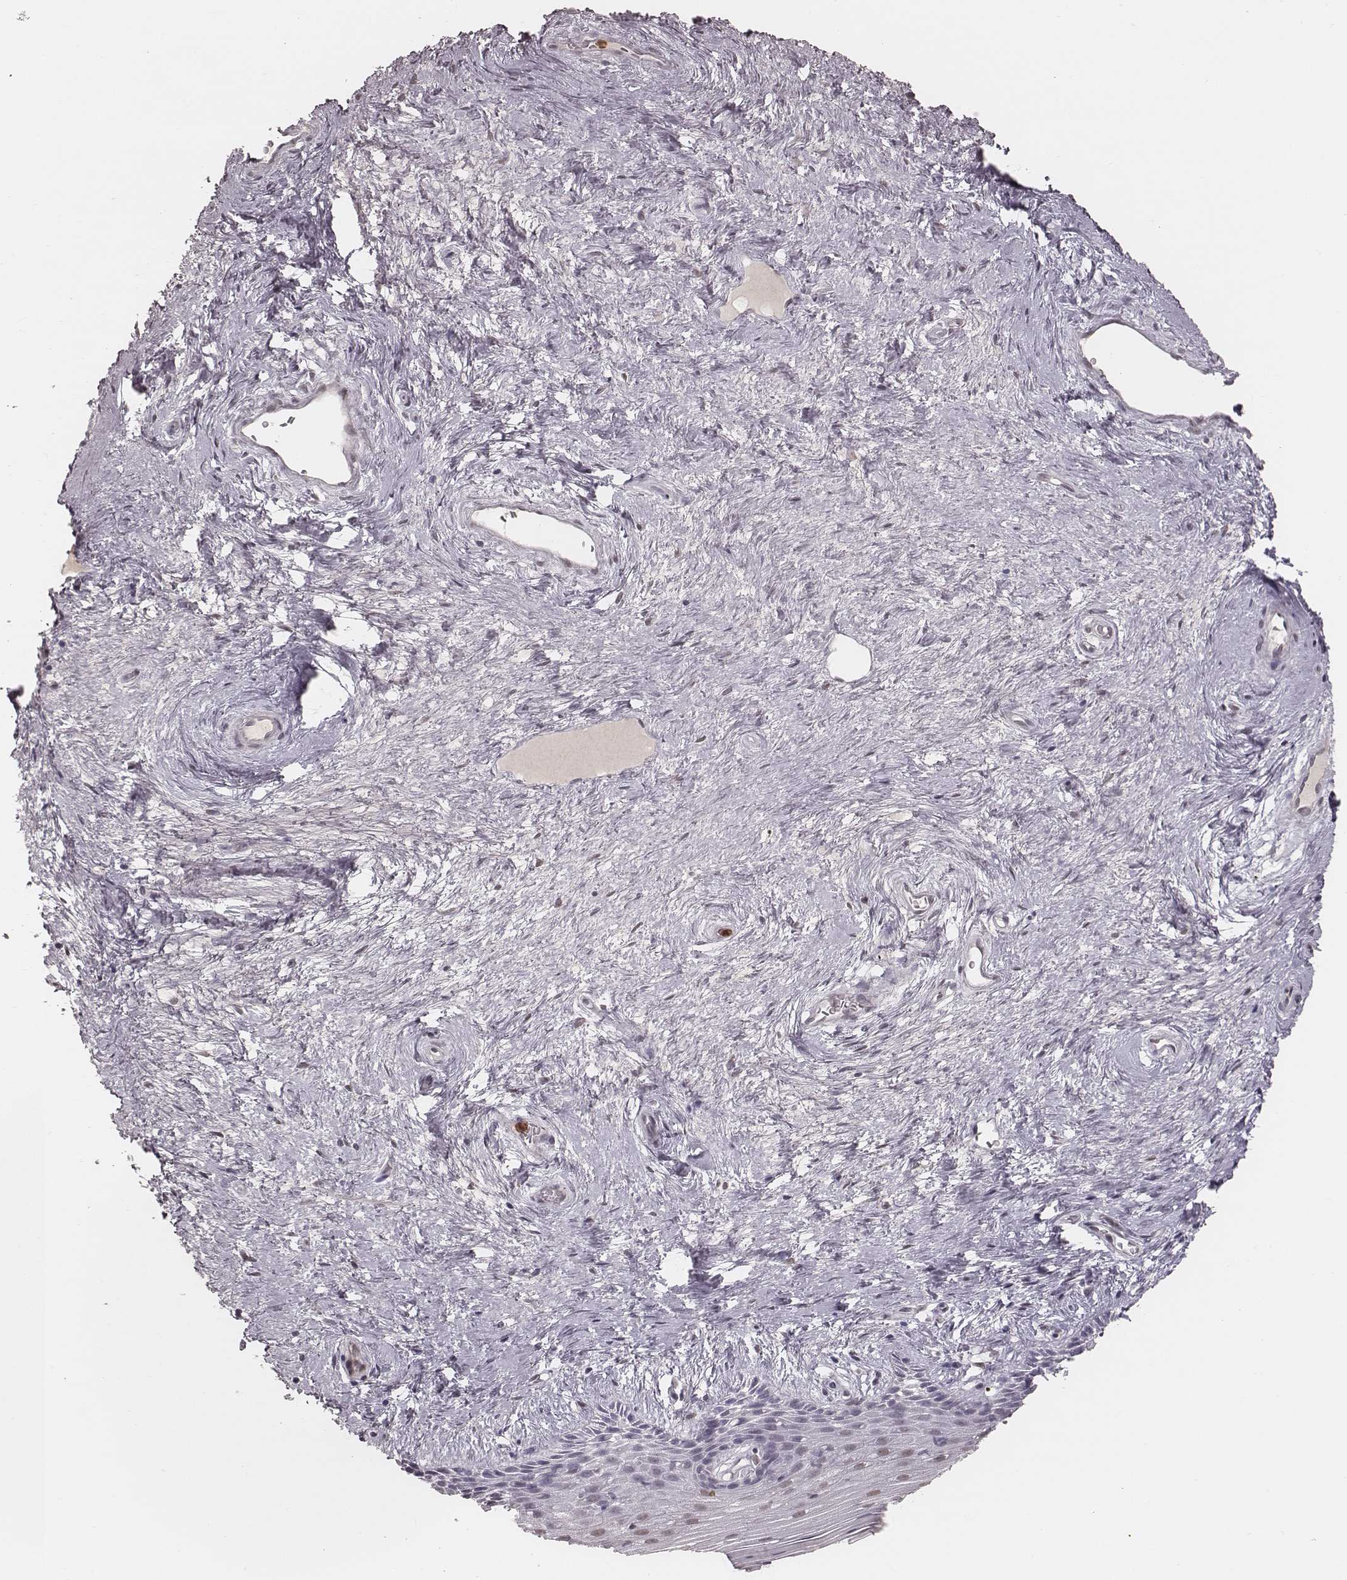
{"staining": {"intensity": "negative", "quantity": "none", "location": "none"}, "tissue": "vagina", "cell_type": "Squamous epithelial cells", "image_type": "normal", "snomed": [{"axis": "morphology", "description": "Normal tissue, NOS"}, {"axis": "topography", "description": "Vagina"}], "caption": "The immunohistochemistry (IHC) image has no significant positivity in squamous epithelial cells of vagina. (DAB (3,3'-diaminobenzidine) immunohistochemistry (IHC), high magnification).", "gene": "KITLG", "patient": {"sex": "female", "age": 45}}